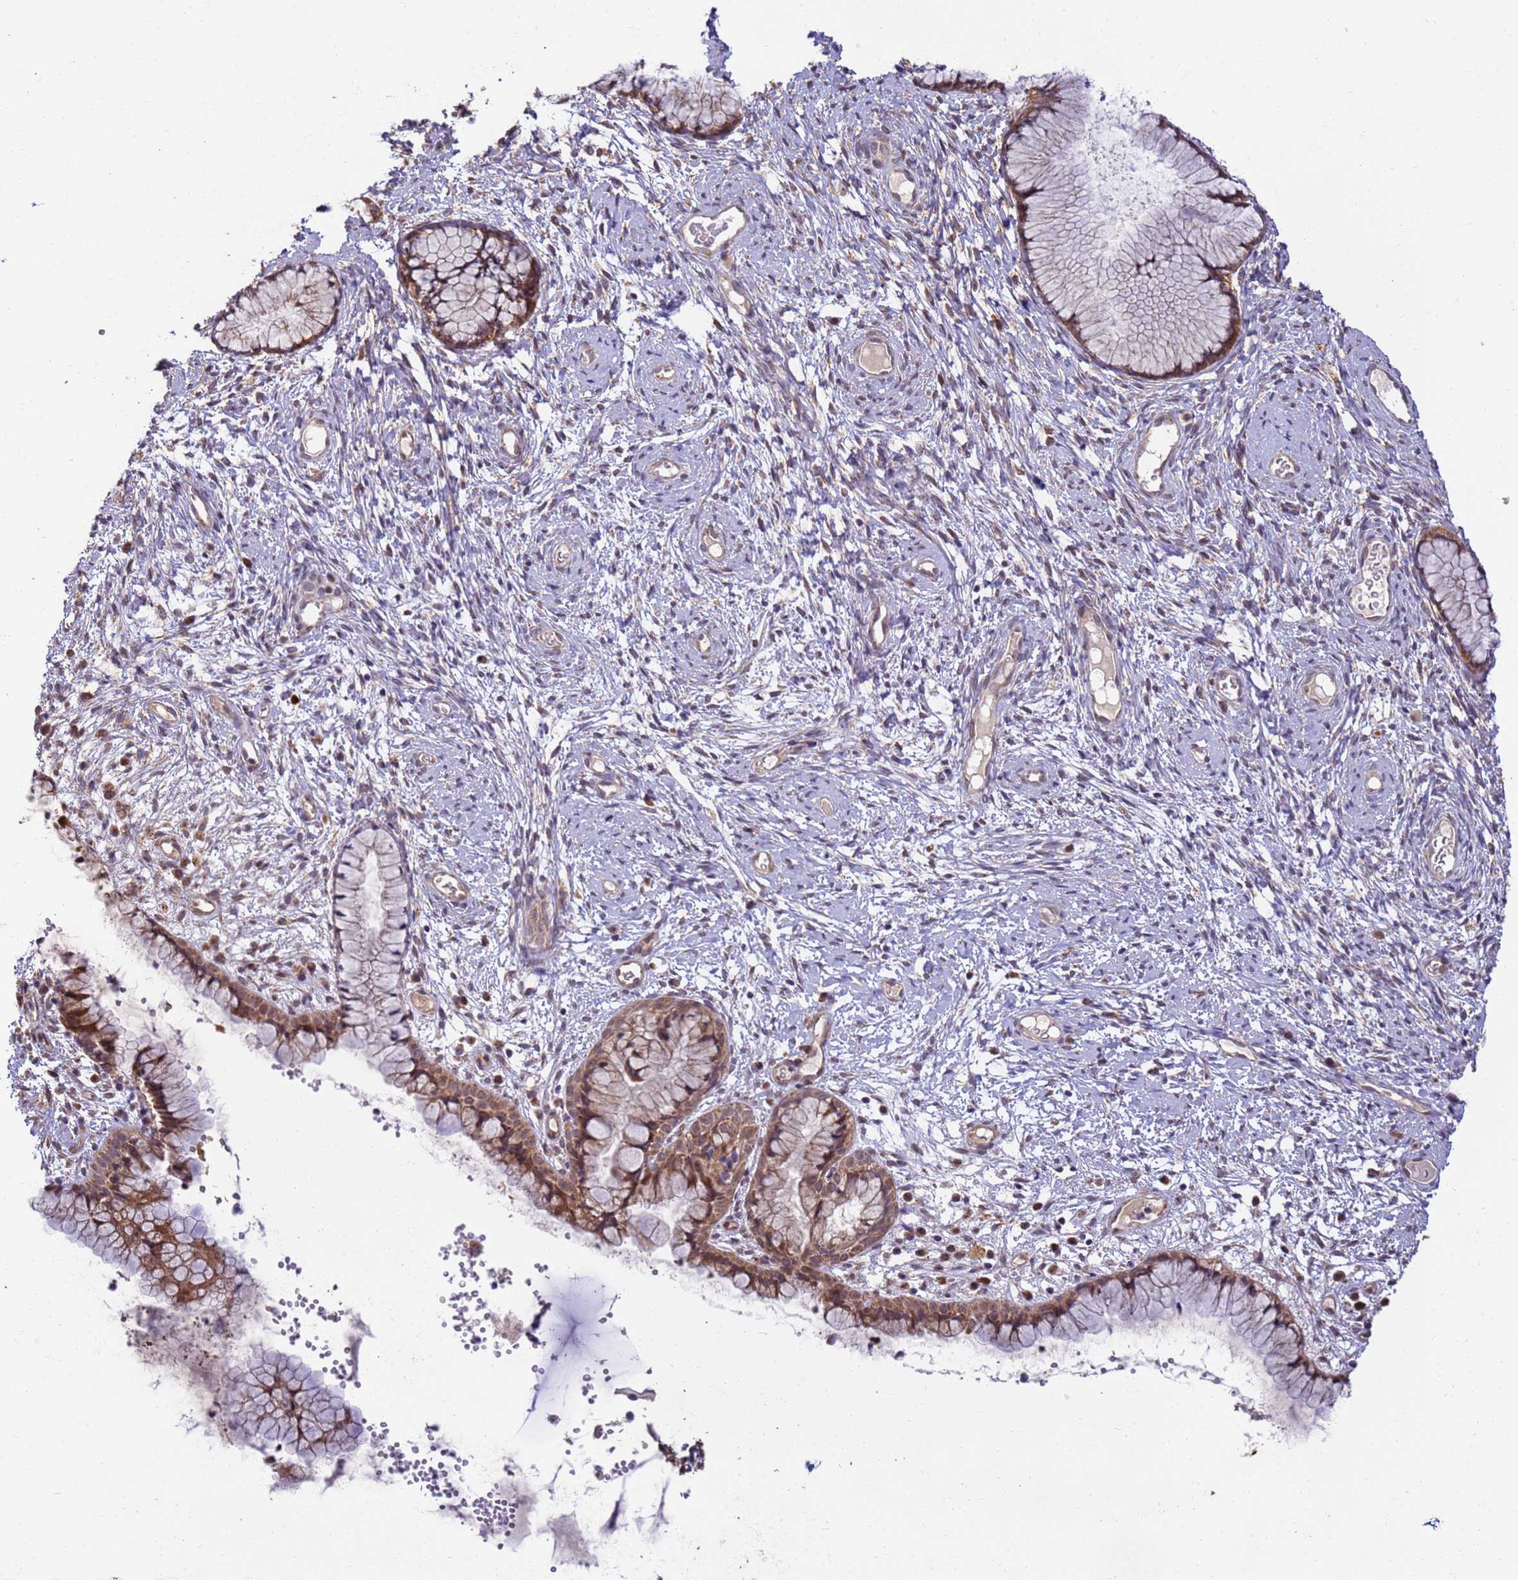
{"staining": {"intensity": "moderate", "quantity": ">75%", "location": "cytoplasmic/membranous"}, "tissue": "cervix", "cell_type": "Glandular cells", "image_type": "normal", "snomed": [{"axis": "morphology", "description": "Normal tissue, NOS"}, {"axis": "topography", "description": "Cervix"}], "caption": "Immunohistochemistry staining of unremarkable cervix, which exhibits medium levels of moderate cytoplasmic/membranous expression in about >75% of glandular cells indicating moderate cytoplasmic/membranous protein staining. The staining was performed using DAB (brown) for protein detection and nuclei were counterstained in hematoxylin (blue).", "gene": "RAPGEF3", "patient": {"sex": "female", "age": 42}}